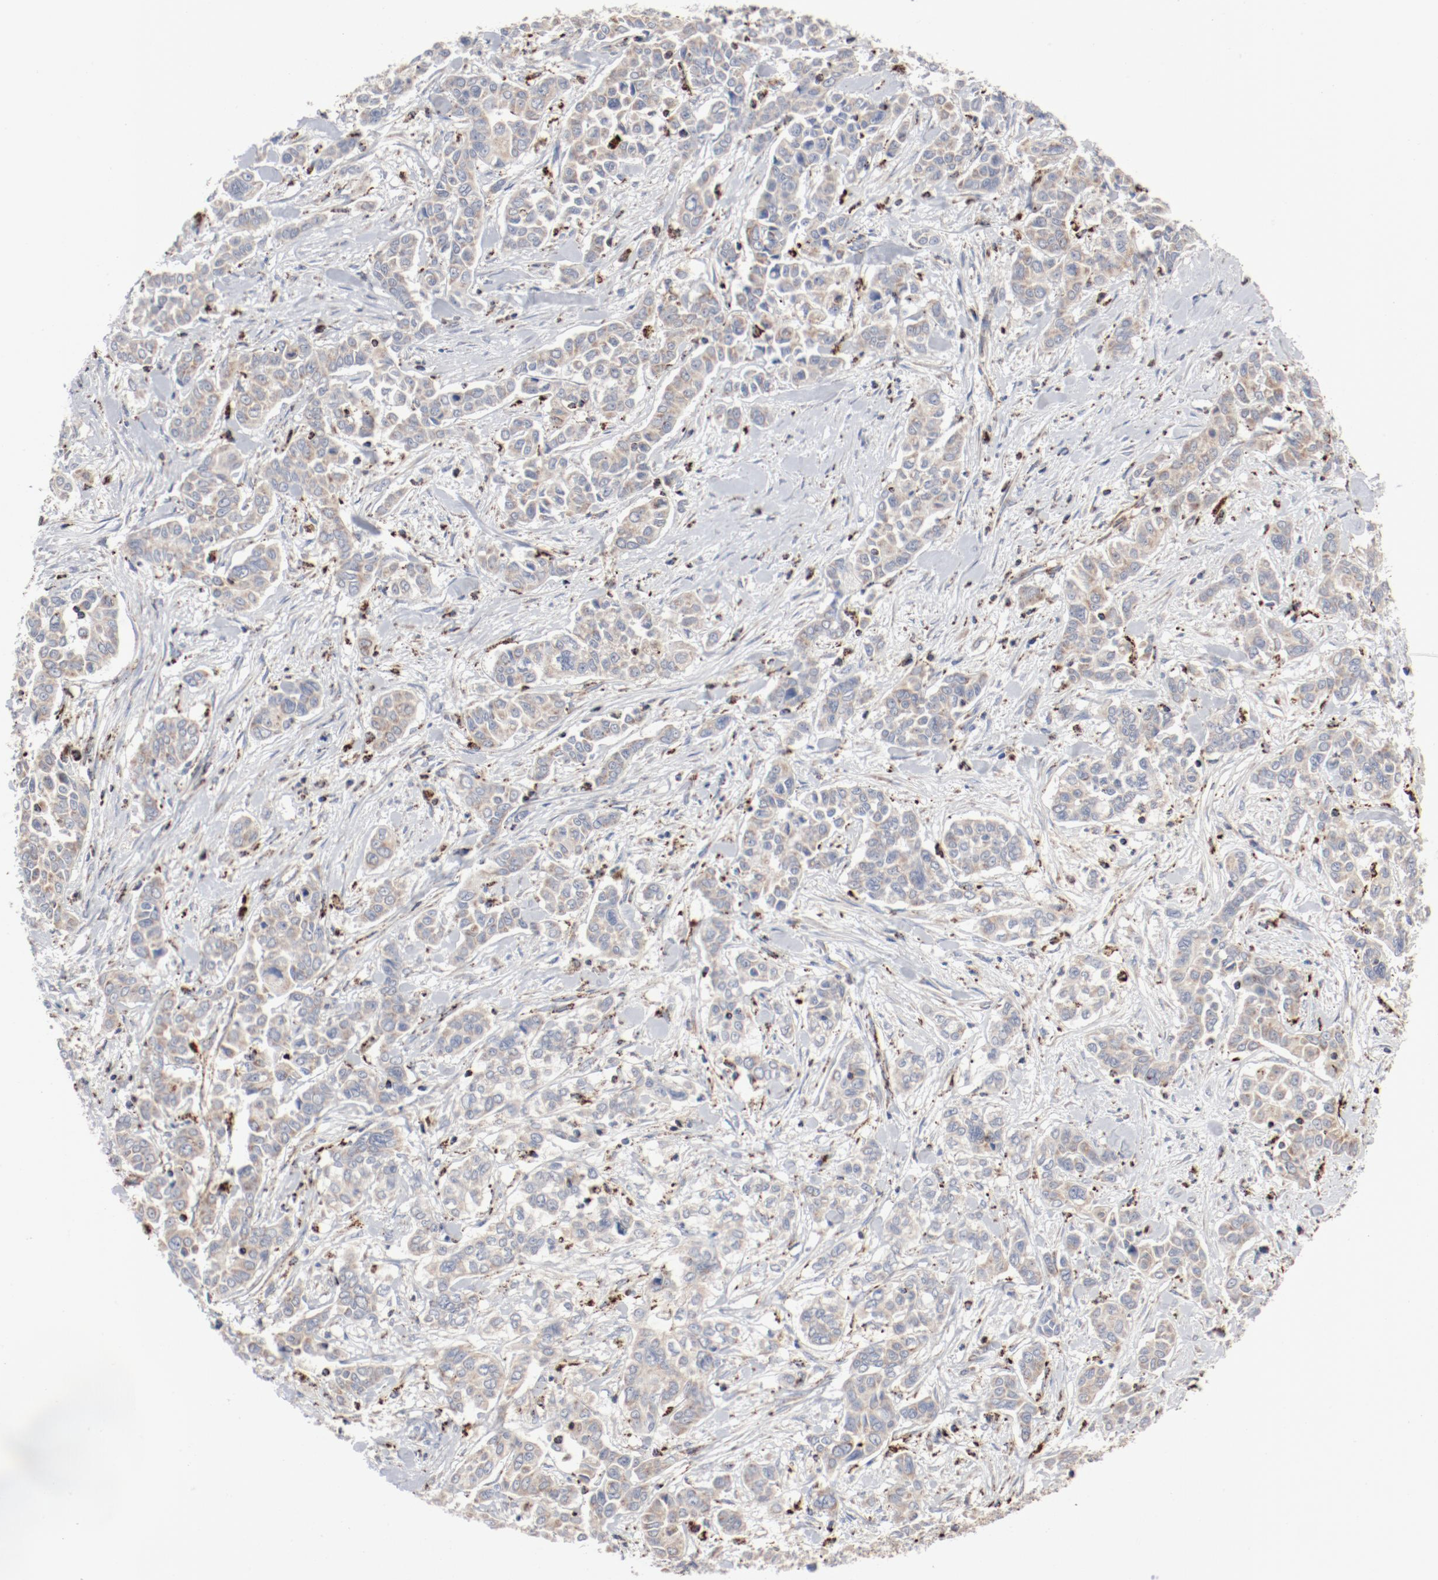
{"staining": {"intensity": "weak", "quantity": "25%-75%", "location": "cytoplasmic/membranous"}, "tissue": "pancreatic cancer", "cell_type": "Tumor cells", "image_type": "cancer", "snomed": [{"axis": "morphology", "description": "Adenocarcinoma, NOS"}, {"axis": "topography", "description": "Pancreas"}], "caption": "Adenocarcinoma (pancreatic) stained with IHC displays weak cytoplasmic/membranous staining in about 25%-75% of tumor cells.", "gene": "SETD3", "patient": {"sex": "female", "age": 52}}